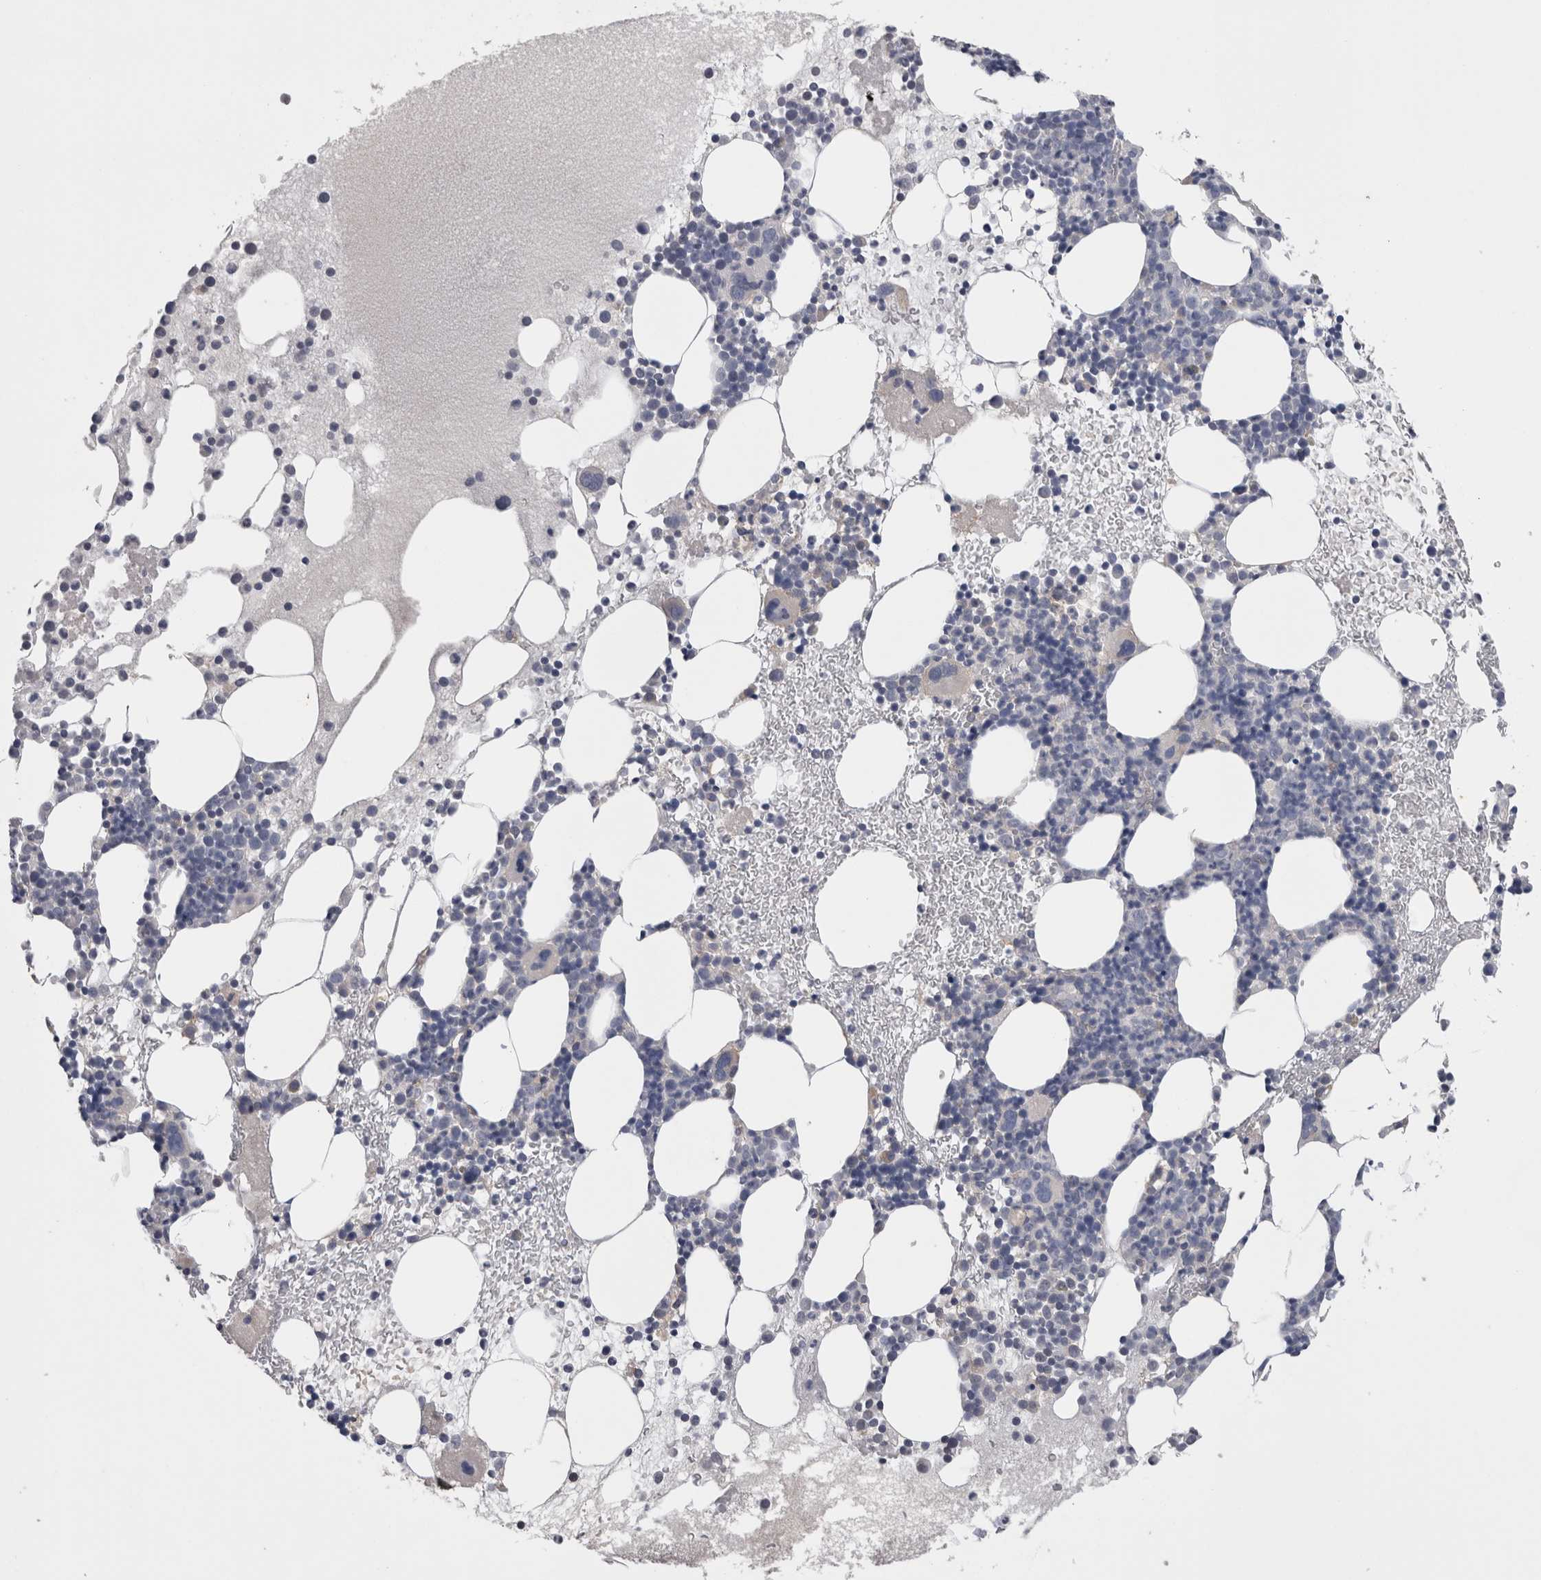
{"staining": {"intensity": "negative", "quantity": "none", "location": "none"}, "tissue": "bone marrow", "cell_type": "Hematopoietic cells", "image_type": "normal", "snomed": [{"axis": "morphology", "description": "Normal tissue, NOS"}, {"axis": "morphology", "description": "Inflammation, NOS"}, {"axis": "topography", "description": "Bone marrow"}], "caption": "High magnification brightfield microscopy of benign bone marrow stained with DAB (3,3'-diaminobenzidine) (brown) and counterstained with hematoxylin (blue): hematopoietic cells show no significant staining.", "gene": "NECTIN2", "patient": {"sex": "female", "age": 45}}